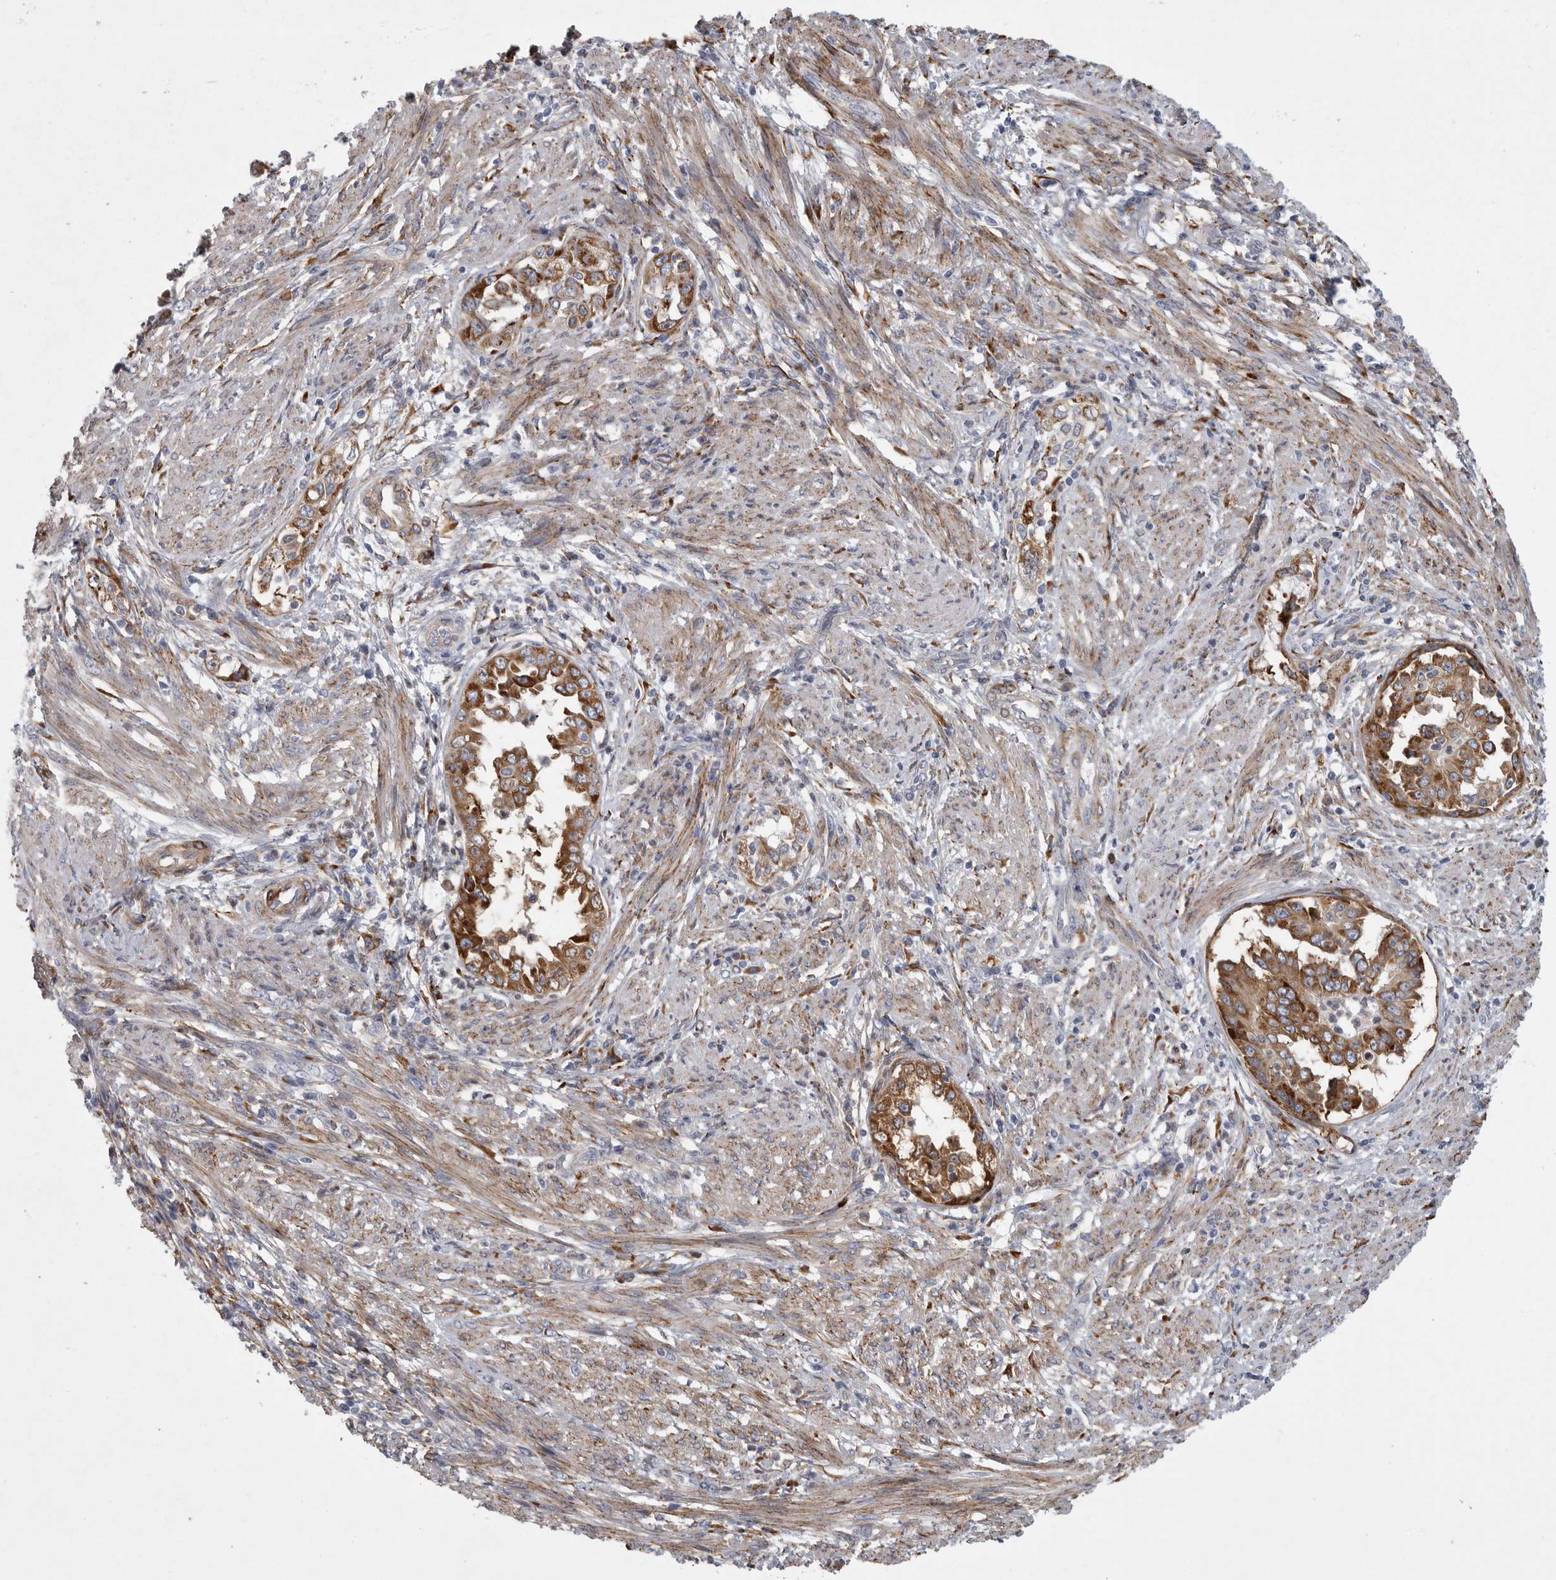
{"staining": {"intensity": "strong", "quantity": ">75%", "location": "cytoplasmic/membranous"}, "tissue": "endometrial cancer", "cell_type": "Tumor cells", "image_type": "cancer", "snomed": [{"axis": "morphology", "description": "Adenocarcinoma, NOS"}, {"axis": "topography", "description": "Endometrium"}], "caption": "A photomicrograph of endometrial cancer stained for a protein exhibits strong cytoplasmic/membranous brown staining in tumor cells.", "gene": "MINPP1", "patient": {"sex": "female", "age": 85}}